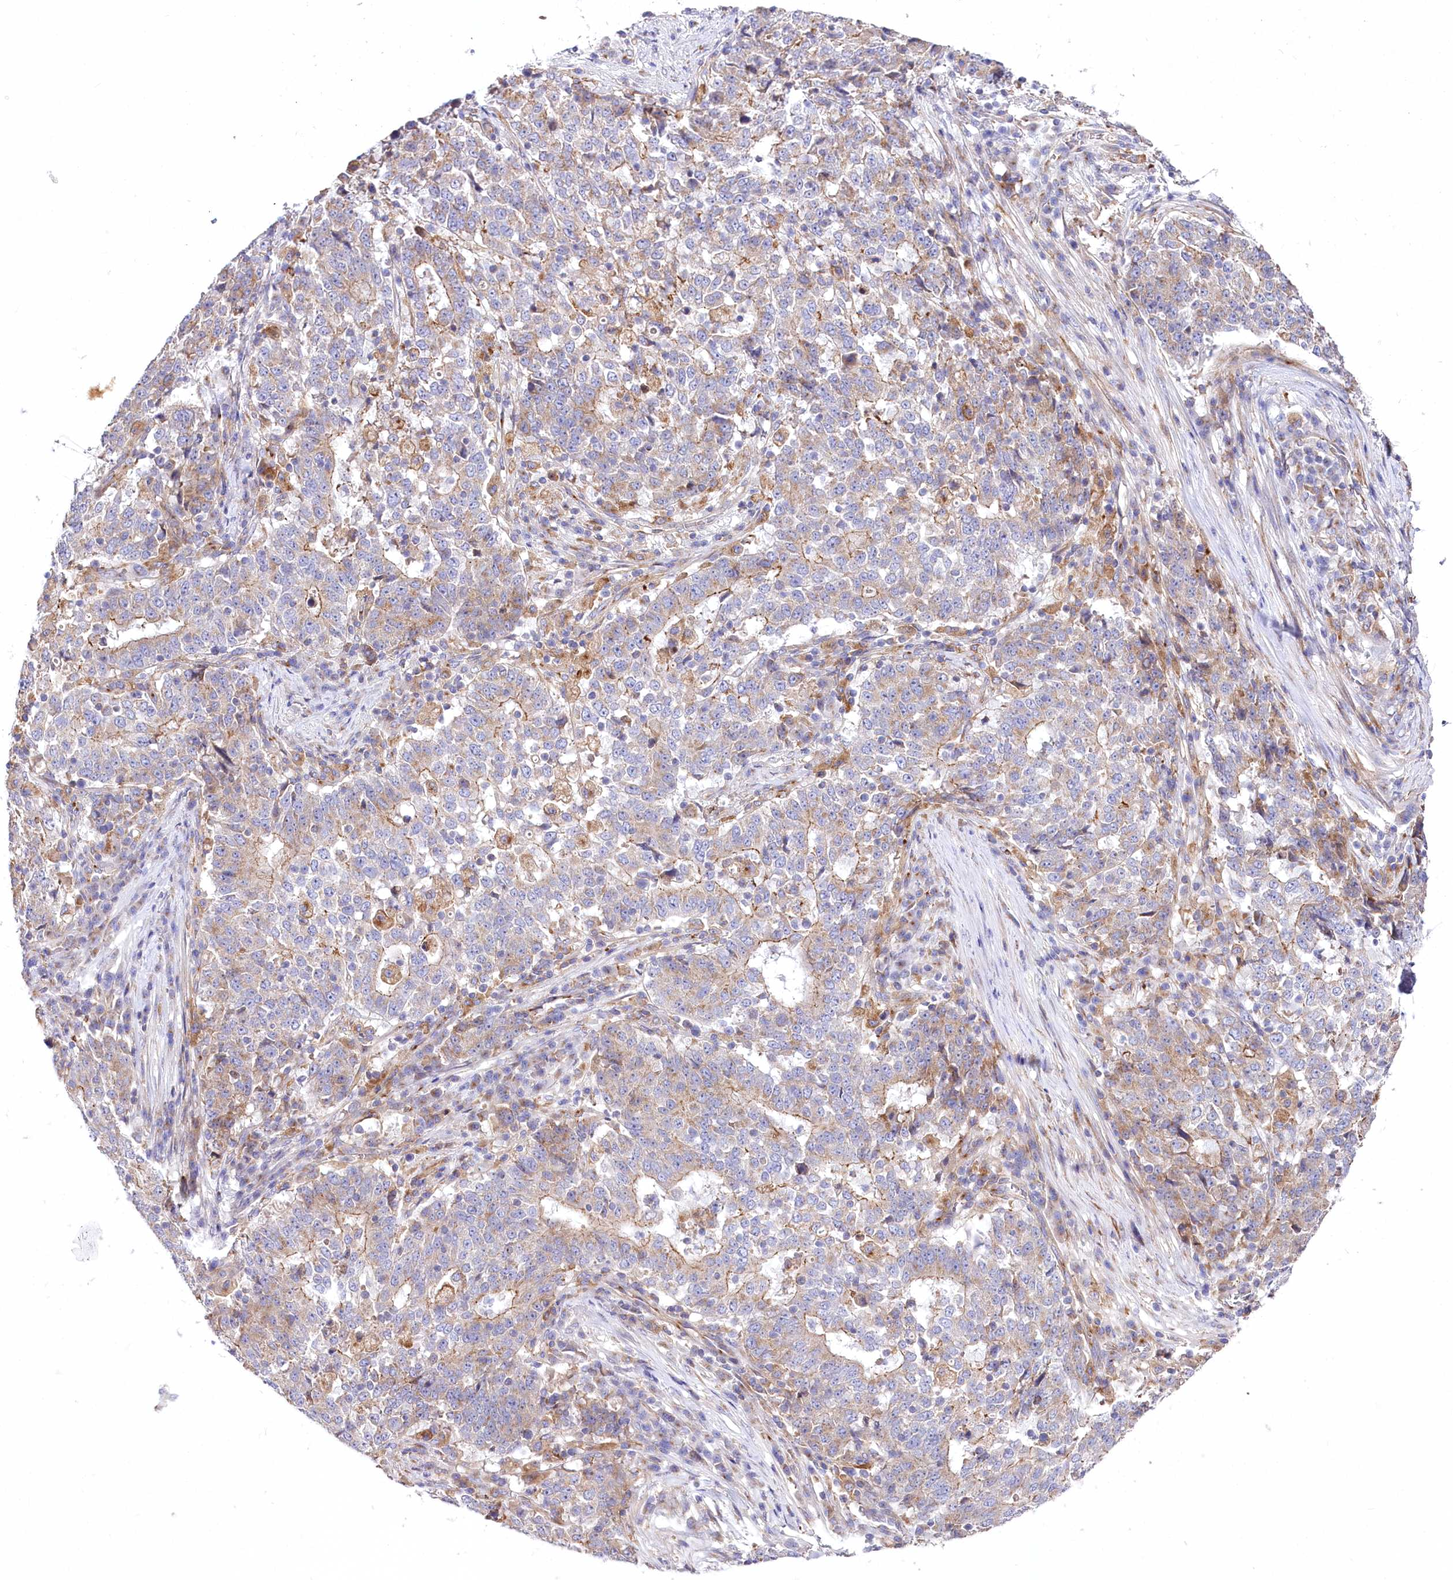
{"staining": {"intensity": "weak", "quantity": "<25%", "location": "cytoplasmic/membranous"}, "tissue": "stomach cancer", "cell_type": "Tumor cells", "image_type": "cancer", "snomed": [{"axis": "morphology", "description": "Adenocarcinoma, NOS"}, {"axis": "topography", "description": "Stomach"}], "caption": "Immunohistochemistry (IHC) of adenocarcinoma (stomach) shows no staining in tumor cells.", "gene": "STX6", "patient": {"sex": "male", "age": 59}}